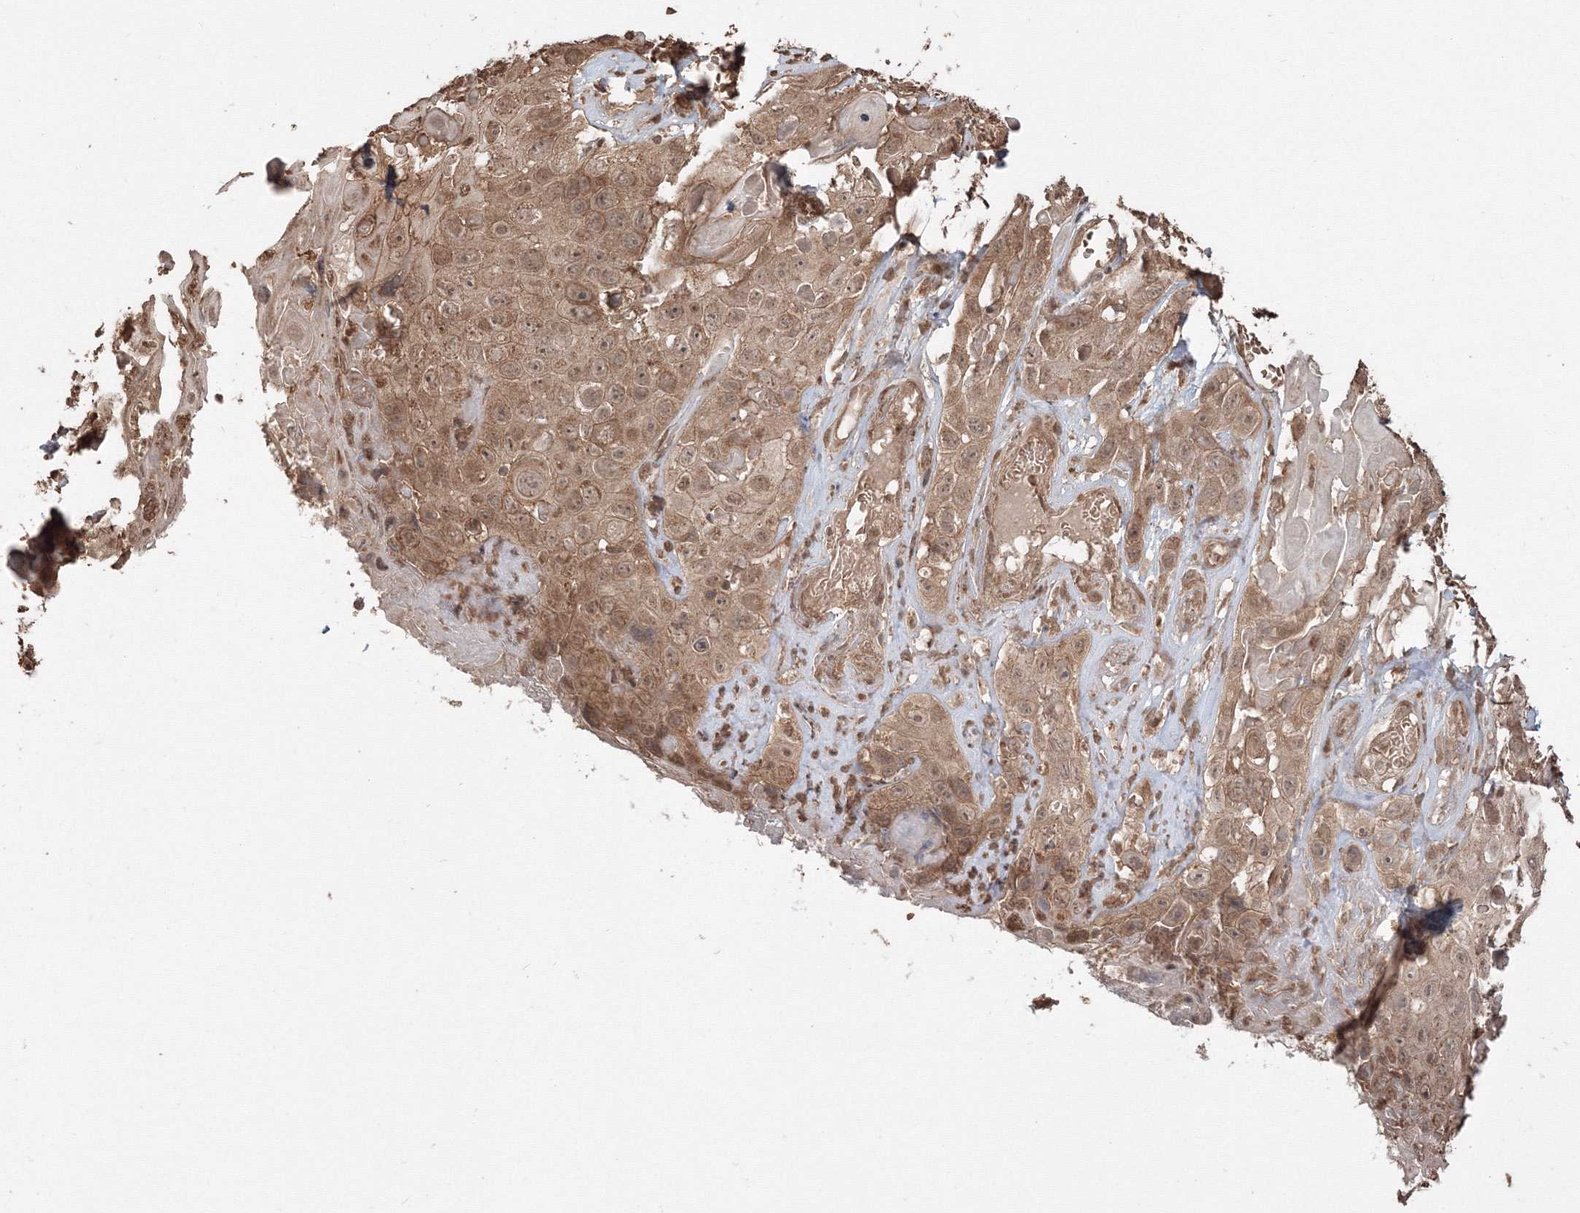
{"staining": {"intensity": "moderate", "quantity": ">75%", "location": "cytoplasmic/membranous,nuclear"}, "tissue": "skin cancer", "cell_type": "Tumor cells", "image_type": "cancer", "snomed": [{"axis": "morphology", "description": "Squamous cell carcinoma, NOS"}, {"axis": "topography", "description": "Skin"}], "caption": "IHC staining of squamous cell carcinoma (skin), which shows medium levels of moderate cytoplasmic/membranous and nuclear expression in about >75% of tumor cells indicating moderate cytoplasmic/membranous and nuclear protein staining. The staining was performed using DAB (brown) for protein detection and nuclei were counterstained in hematoxylin (blue).", "gene": "CCDC122", "patient": {"sex": "male", "age": 55}}